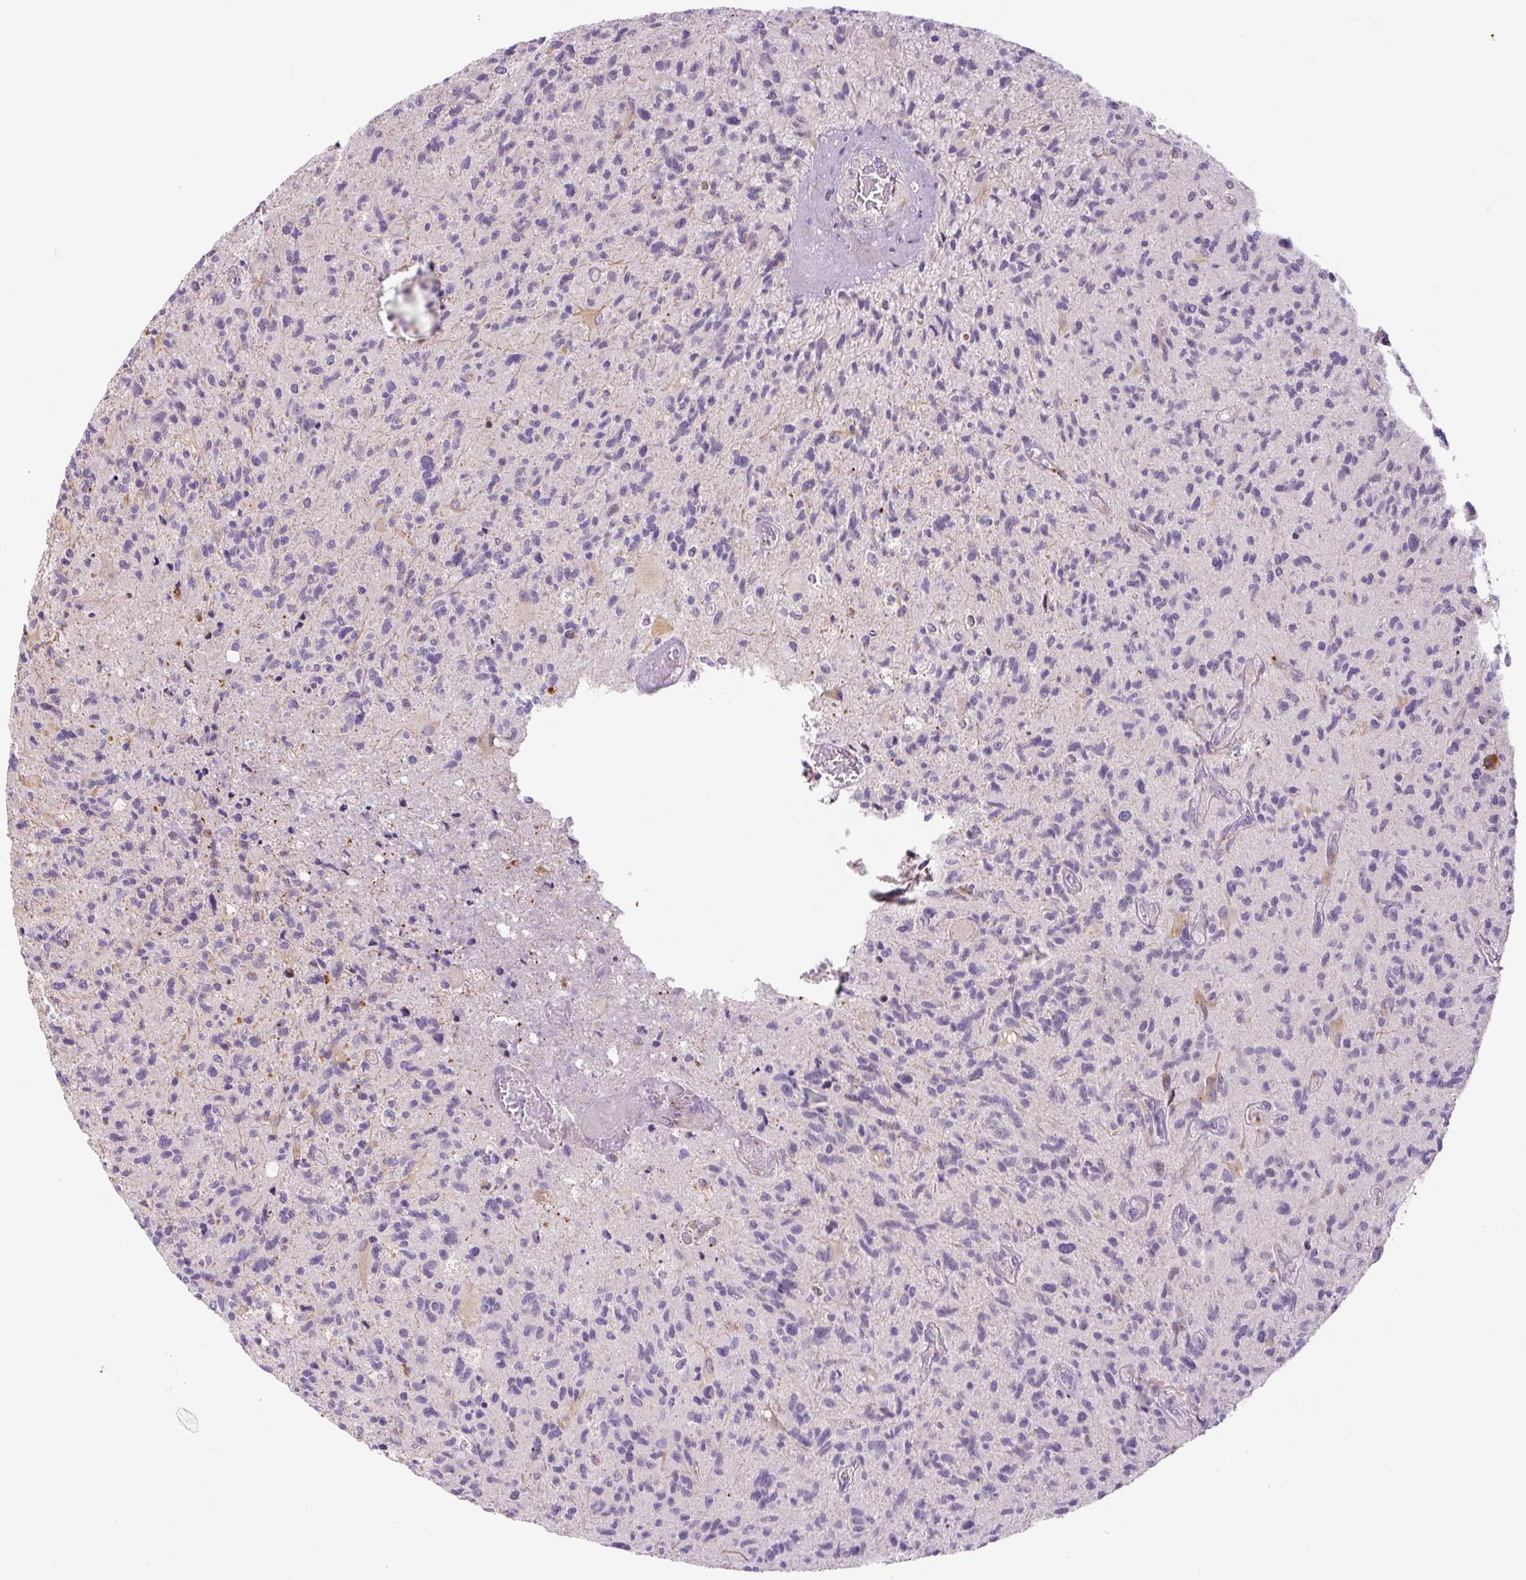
{"staining": {"intensity": "negative", "quantity": "none", "location": "none"}, "tissue": "glioma", "cell_type": "Tumor cells", "image_type": "cancer", "snomed": [{"axis": "morphology", "description": "Glioma, malignant, High grade"}, {"axis": "topography", "description": "Brain"}], "caption": "Image shows no protein staining in tumor cells of high-grade glioma (malignant) tissue. (DAB IHC, high magnification).", "gene": "DISP3", "patient": {"sex": "female", "age": 70}}